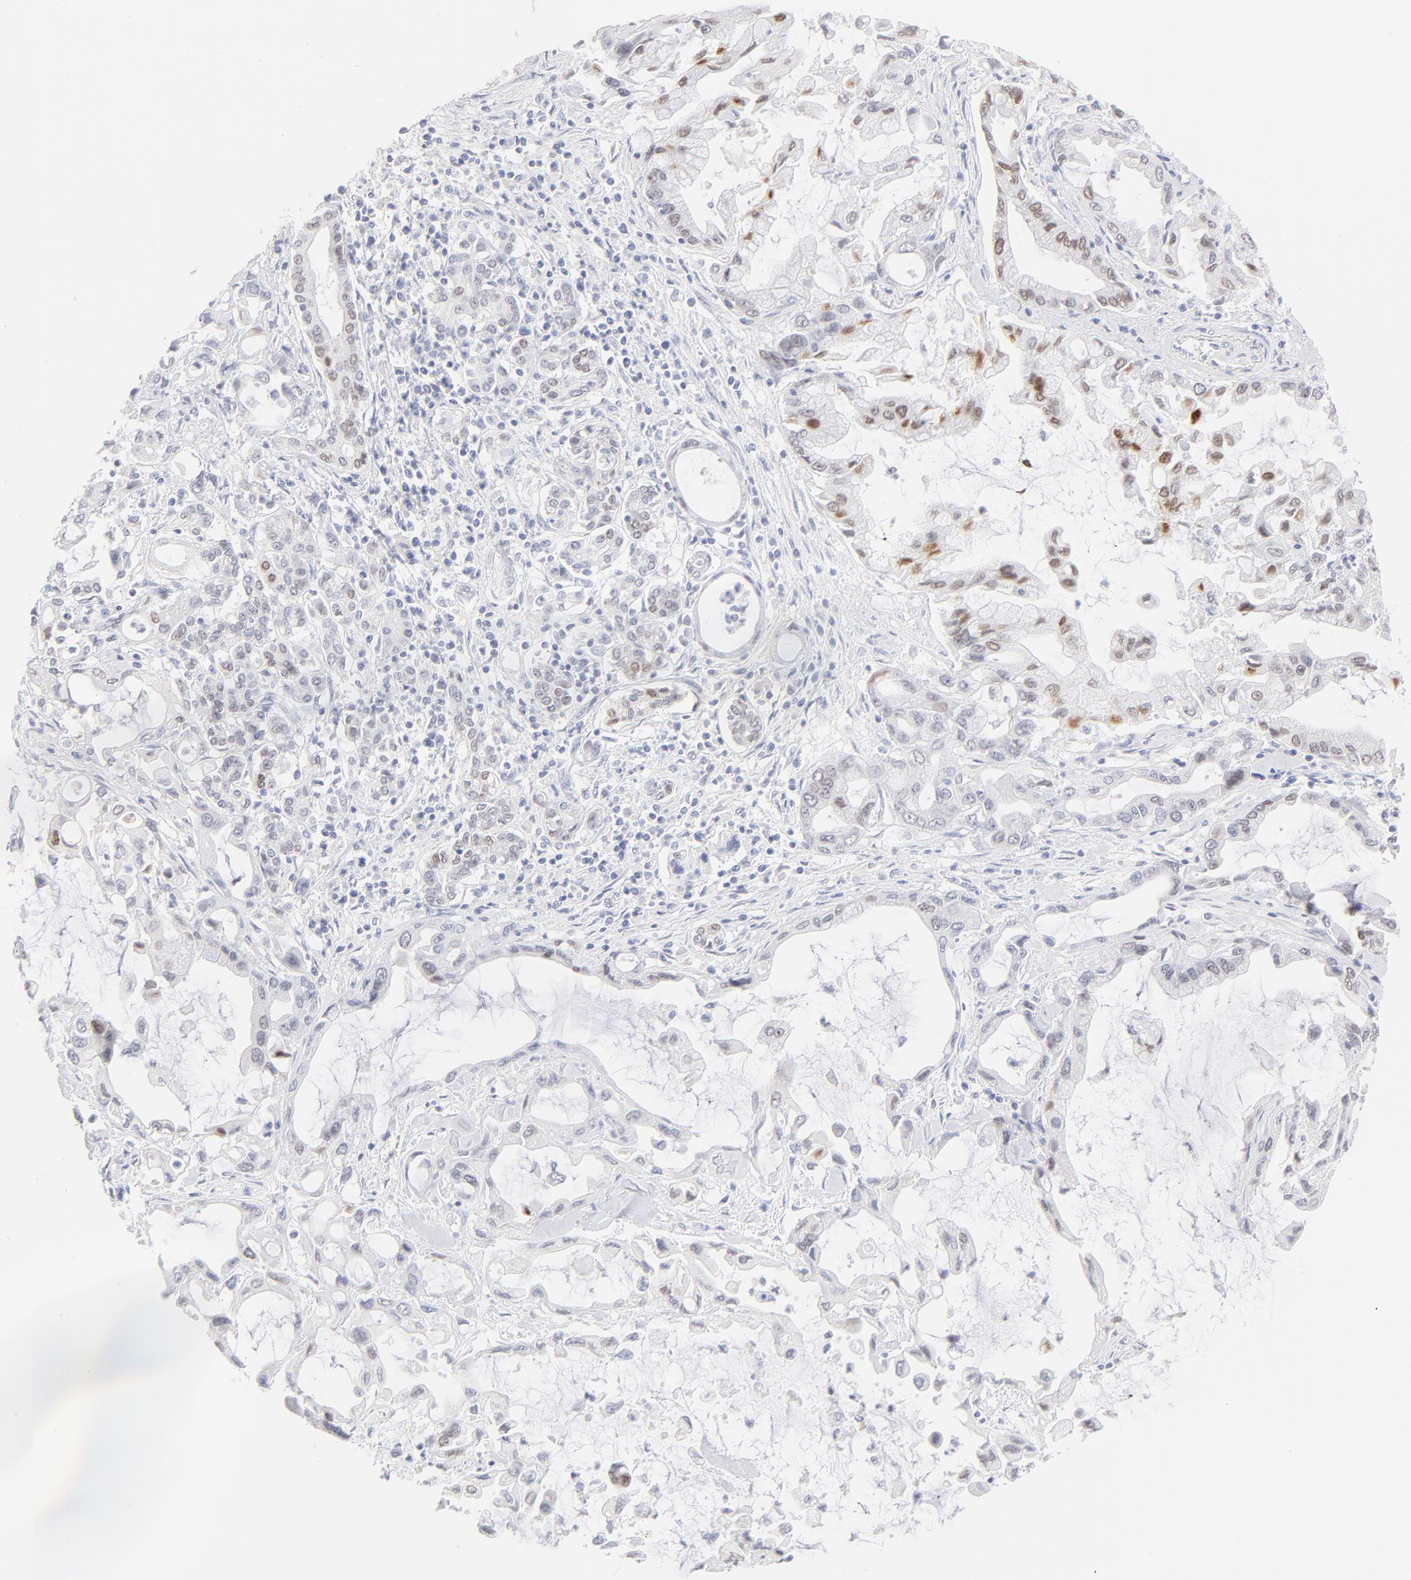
{"staining": {"intensity": "moderate", "quantity": "25%-75%", "location": "nuclear"}, "tissue": "pancreatic cancer", "cell_type": "Tumor cells", "image_type": "cancer", "snomed": [{"axis": "morphology", "description": "Adenocarcinoma, NOS"}, {"axis": "topography", "description": "Pancreas"}], "caption": "DAB (3,3'-diaminobenzidine) immunohistochemical staining of pancreatic cancer reveals moderate nuclear protein staining in approximately 25%-75% of tumor cells.", "gene": "ELF3", "patient": {"sex": "female", "age": 57}}